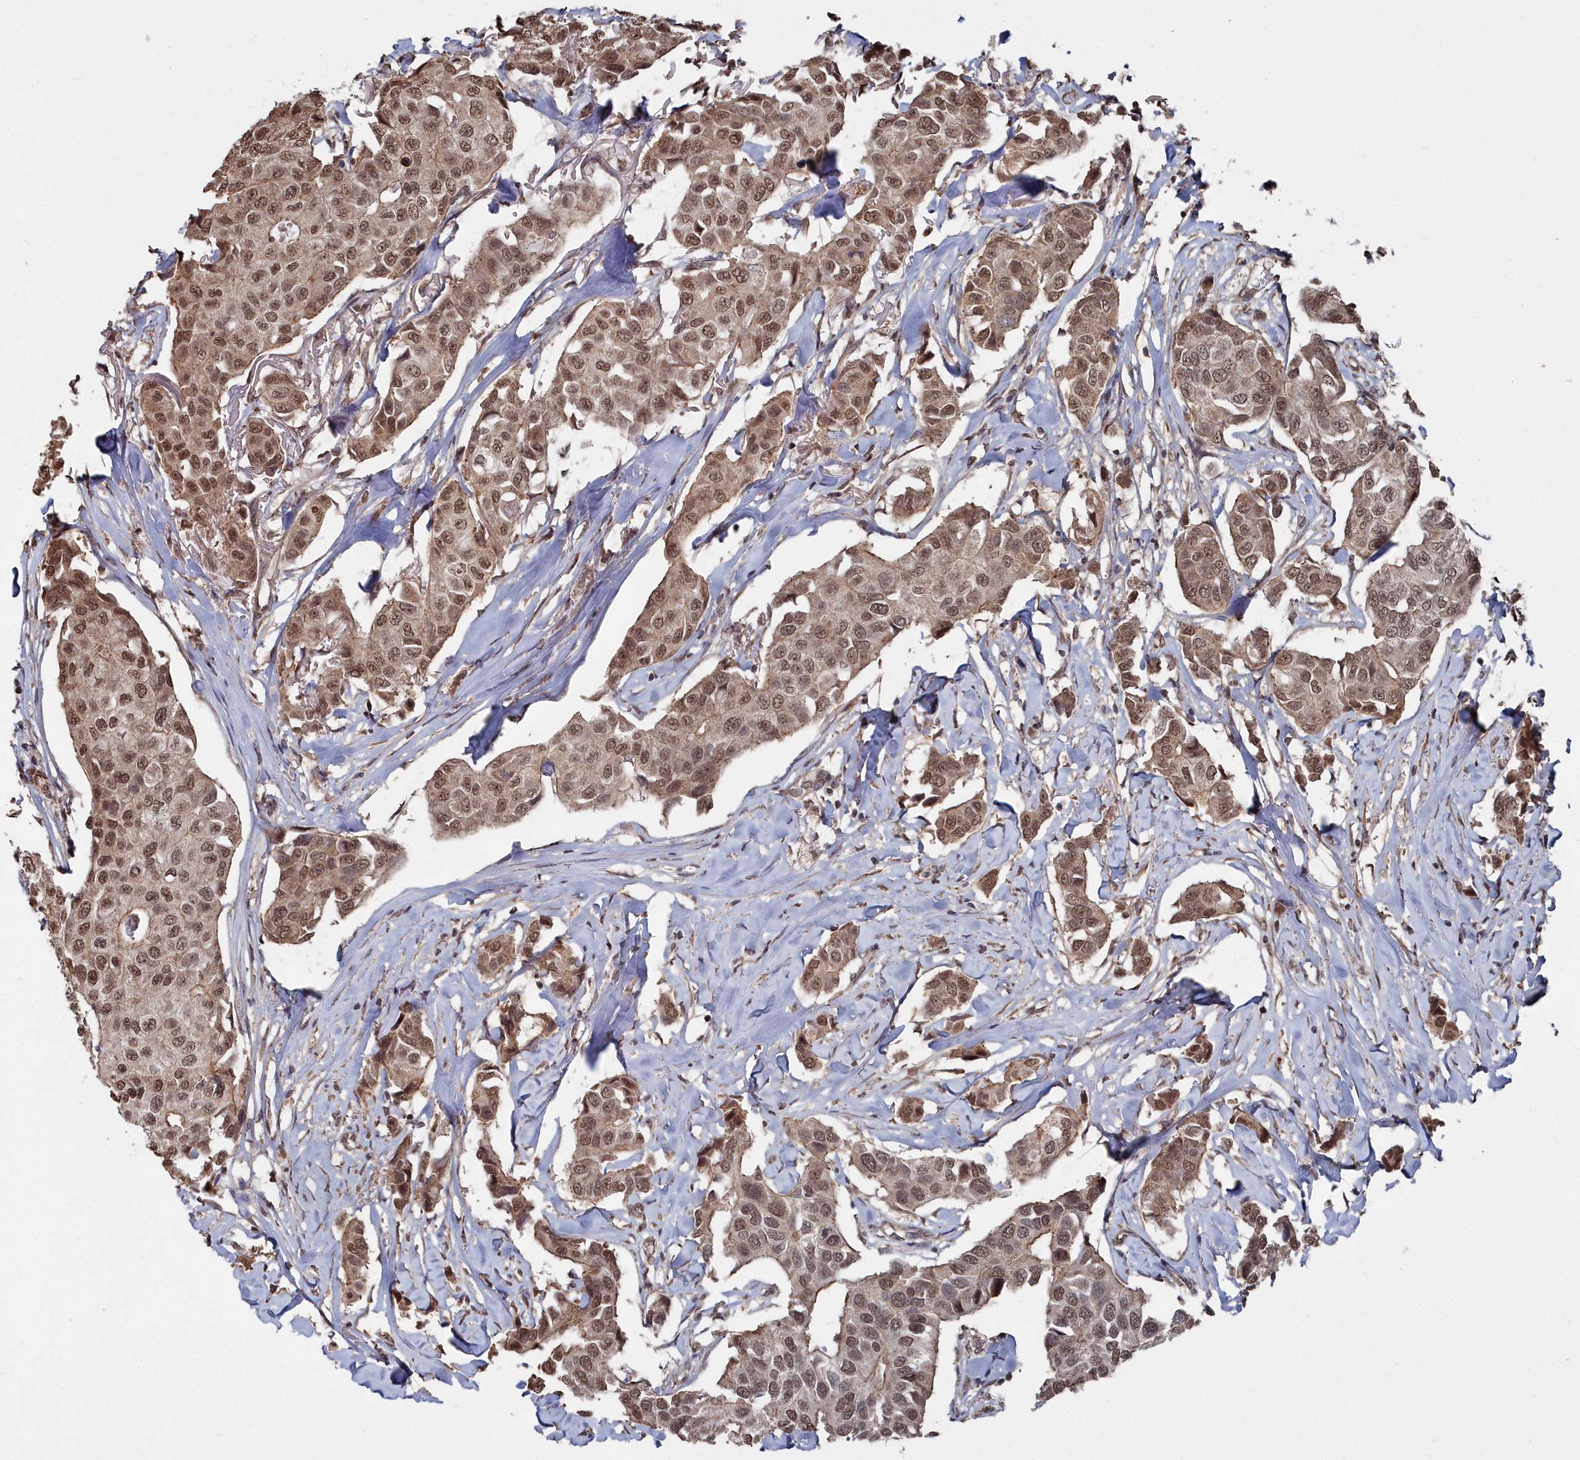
{"staining": {"intensity": "moderate", "quantity": ">75%", "location": "cytoplasmic/membranous,nuclear"}, "tissue": "breast cancer", "cell_type": "Tumor cells", "image_type": "cancer", "snomed": [{"axis": "morphology", "description": "Duct carcinoma"}, {"axis": "topography", "description": "Breast"}], "caption": "Moderate cytoplasmic/membranous and nuclear protein positivity is seen in about >75% of tumor cells in intraductal carcinoma (breast). (DAB IHC with brightfield microscopy, high magnification).", "gene": "CCNP", "patient": {"sex": "female", "age": 80}}